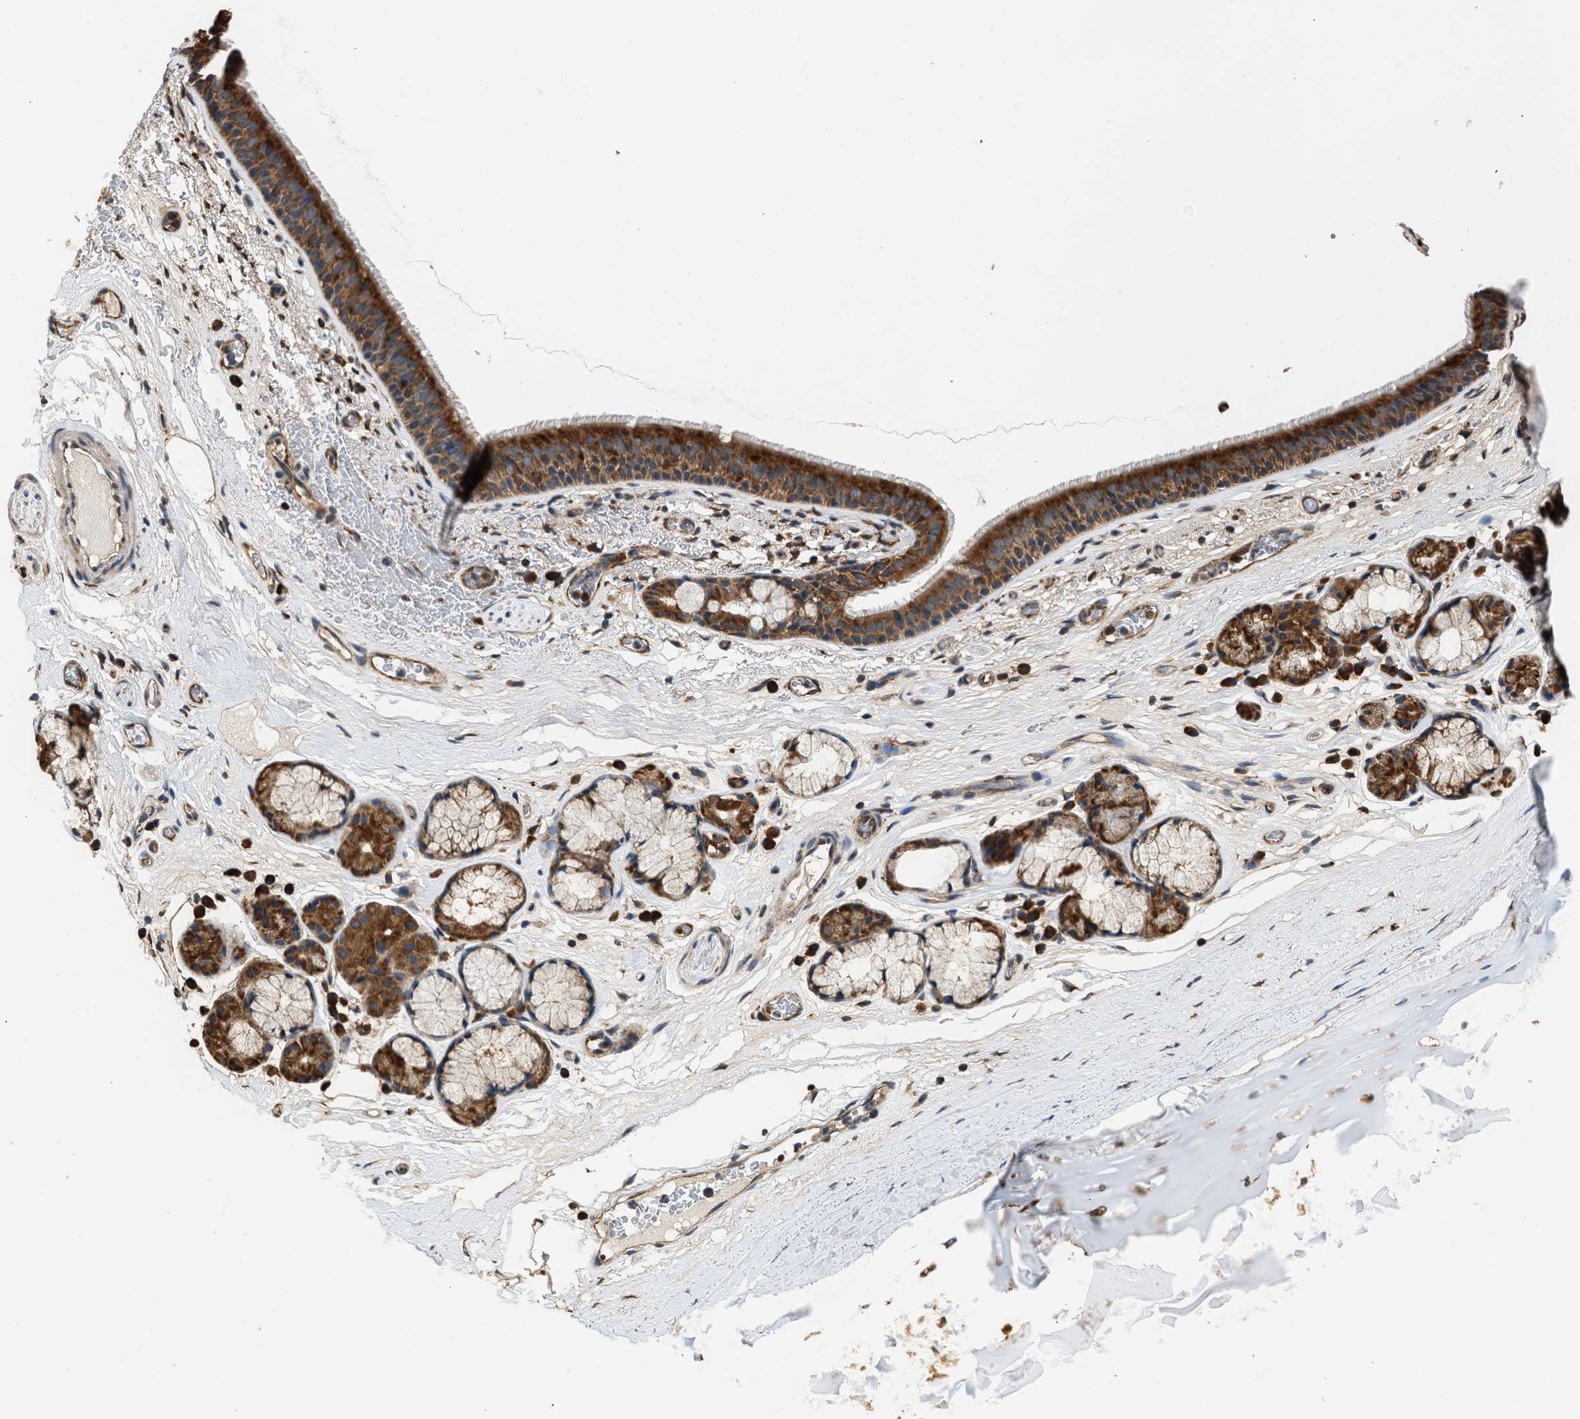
{"staining": {"intensity": "strong", "quantity": ">75%", "location": "cytoplasmic/membranous"}, "tissue": "bronchus", "cell_type": "Respiratory epithelial cells", "image_type": "normal", "snomed": [{"axis": "morphology", "description": "Normal tissue, NOS"}, {"axis": "topography", "description": "Cartilage tissue"}], "caption": "Immunohistochemical staining of normal bronchus shows >75% levels of strong cytoplasmic/membranous protein positivity in about >75% of respiratory epithelial cells.", "gene": "SLC36A4", "patient": {"sex": "female", "age": 63}}